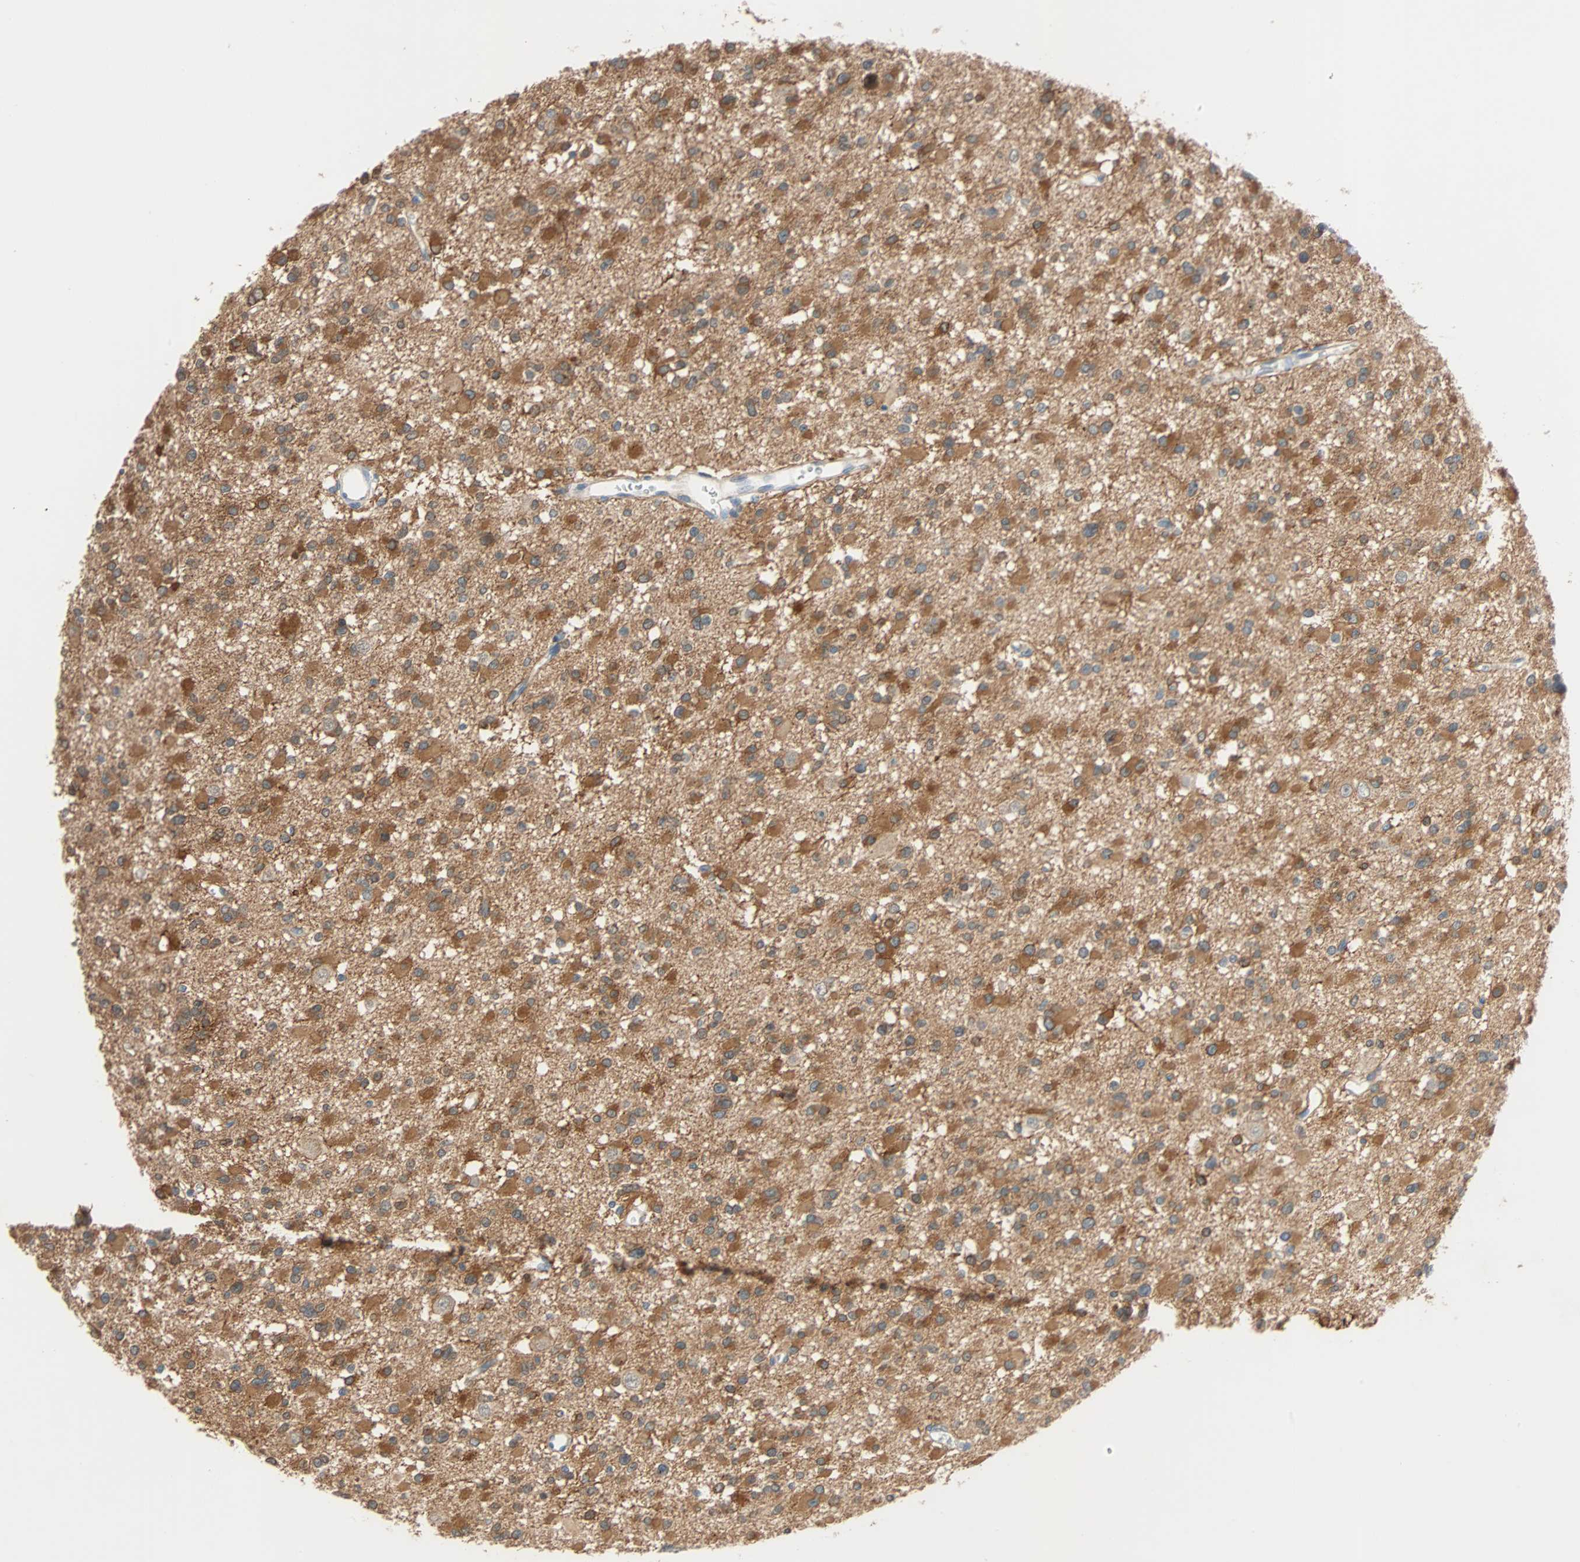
{"staining": {"intensity": "strong", "quantity": ">75%", "location": "cytoplasmic/membranous"}, "tissue": "glioma", "cell_type": "Tumor cells", "image_type": "cancer", "snomed": [{"axis": "morphology", "description": "Glioma, malignant, Low grade"}, {"axis": "topography", "description": "Brain"}], "caption": "DAB immunohistochemical staining of human glioma exhibits strong cytoplasmic/membranous protein positivity in about >75% of tumor cells. (Brightfield microscopy of DAB IHC at high magnification).", "gene": "TNFRSF12A", "patient": {"sex": "female", "age": 22}}